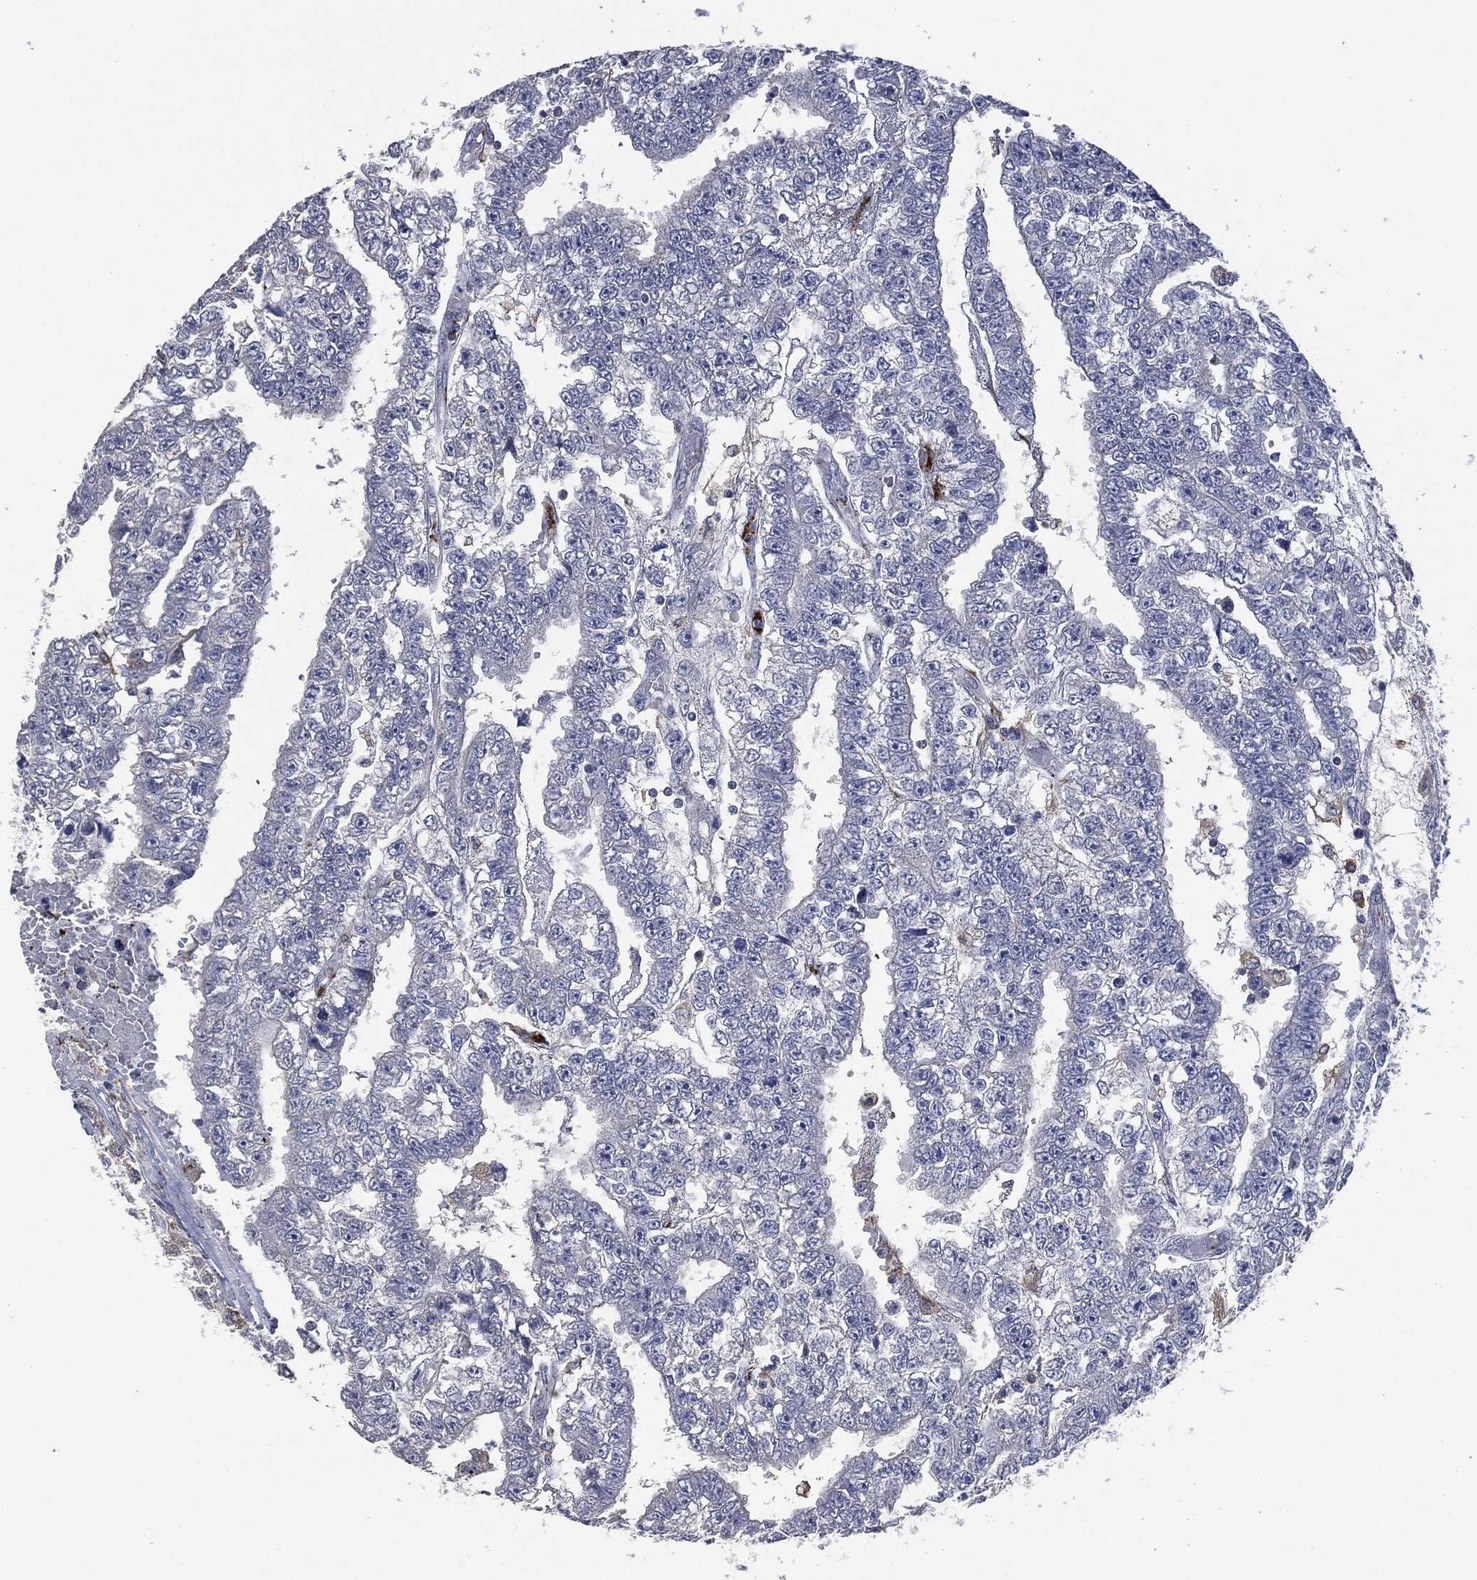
{"staining": {"intensity": "negative", "quantity": "none", "location": "none"}, "tissue": "testis cancer", "cell_type": "Tumor cells", "image_type": "cancer", "snomed": [{"axis": "morphology", "description": "Carcinoma, Embryonal, NOS"}, {"axis": "topography", "description": "Testis"}], "caption": "The photomicrograph shows no staining of tumor cells in embryonal carcinoma (testis).", "gene": "CD33", "patient": {"sex": "male", "age": 25}}